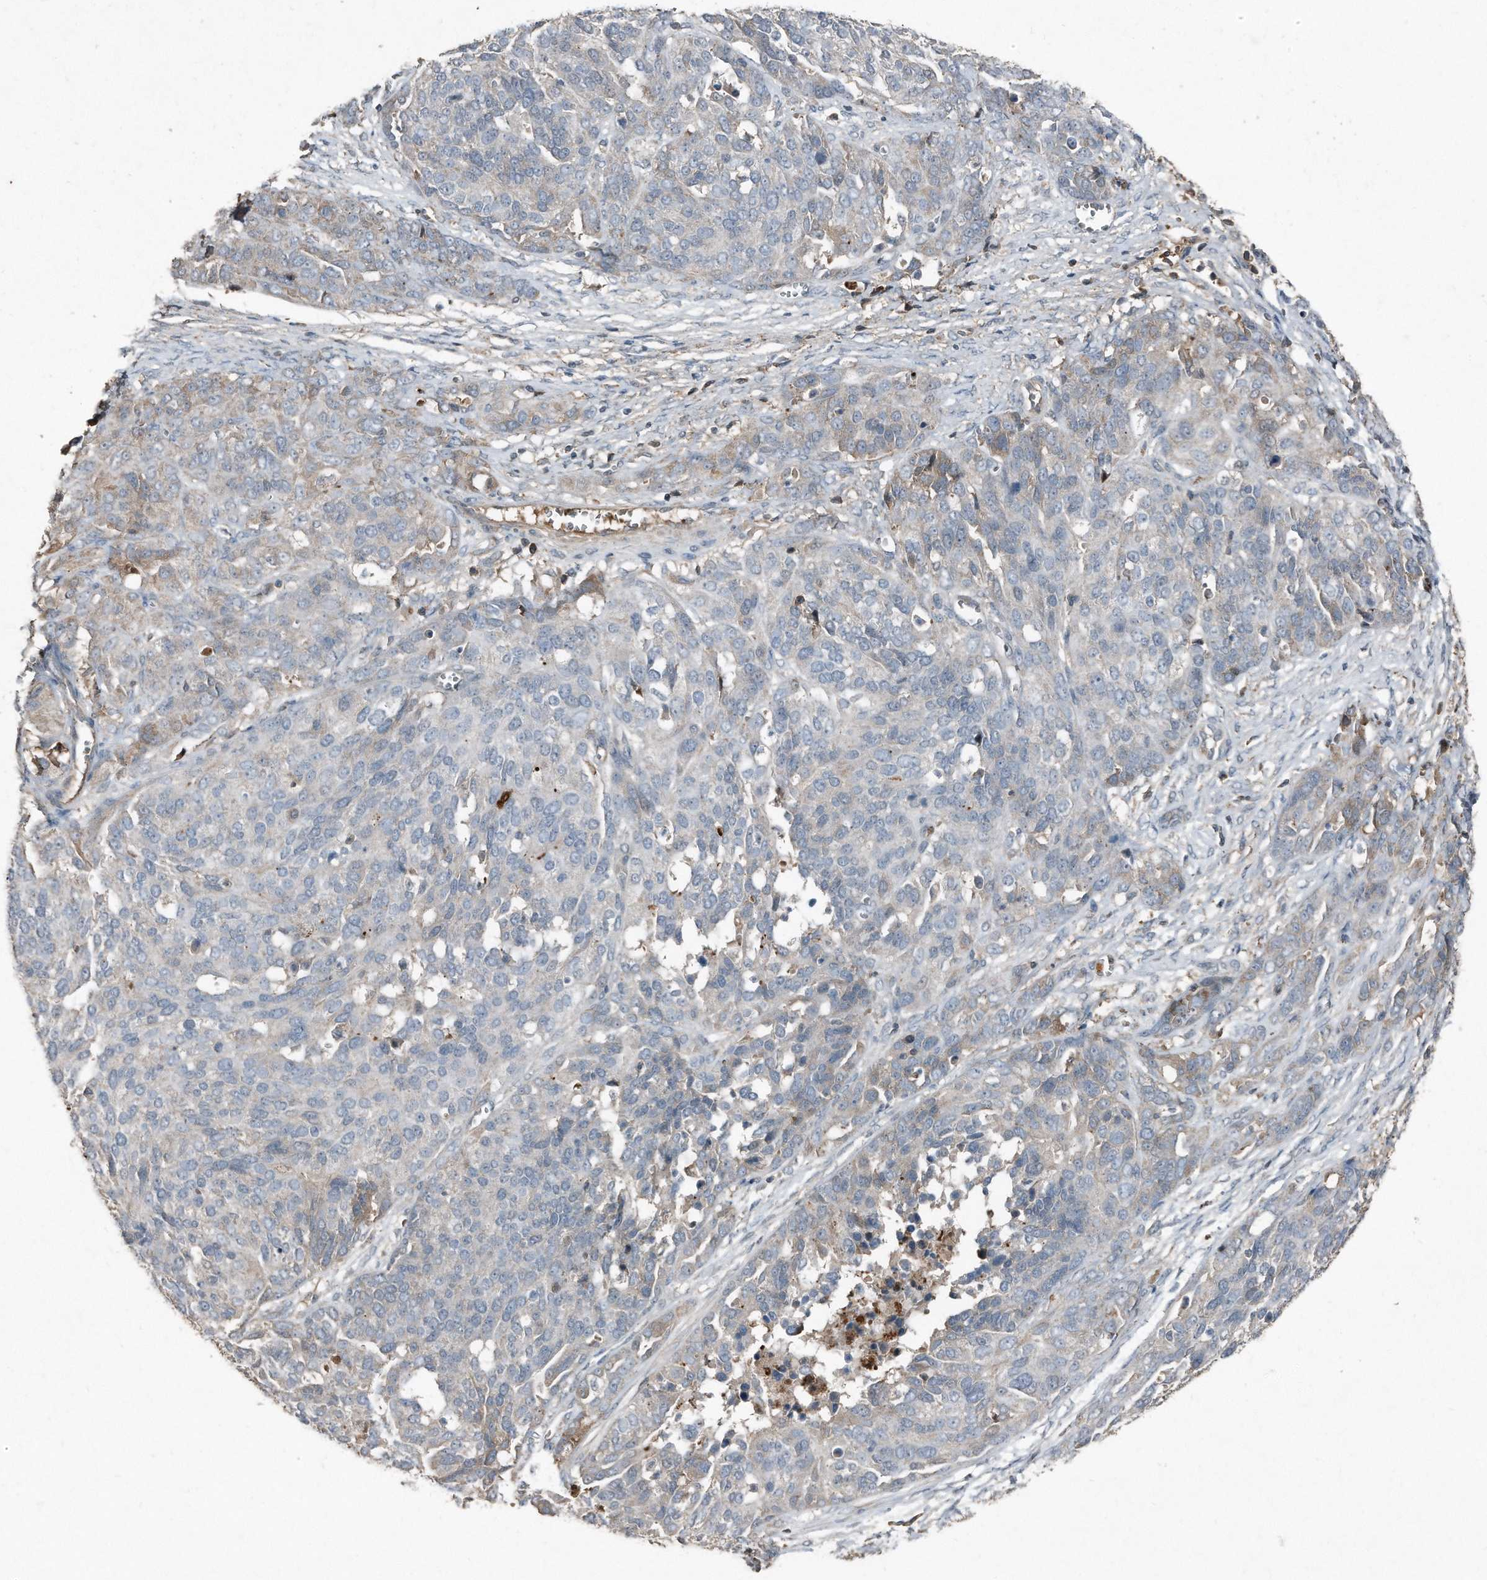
{"staining": {"intensity": "weak", "quantity": "<25%", "location": "cytoplasmic/membranous"}, "tissue": "ovarian cancer", "cell_type": "Tumor cells", "image_type": "cancer", "snomed": [{"axis": "morphology", "description": "Cystadenocarcinoma, serous, NOS"}, {"axis": "topography", "description": "Ovary"}], "caption": "Immunohistochemistry (IHC) image of ovarian cancer (serous cystadenocarcinoma) stained for a protein (brown), which displays no positivity in tumor cells. (DAB IHC visualized using brightfield microscopy, high magnification).", "gene": "C9", "patient": {"sex": "female", "age": 44}}